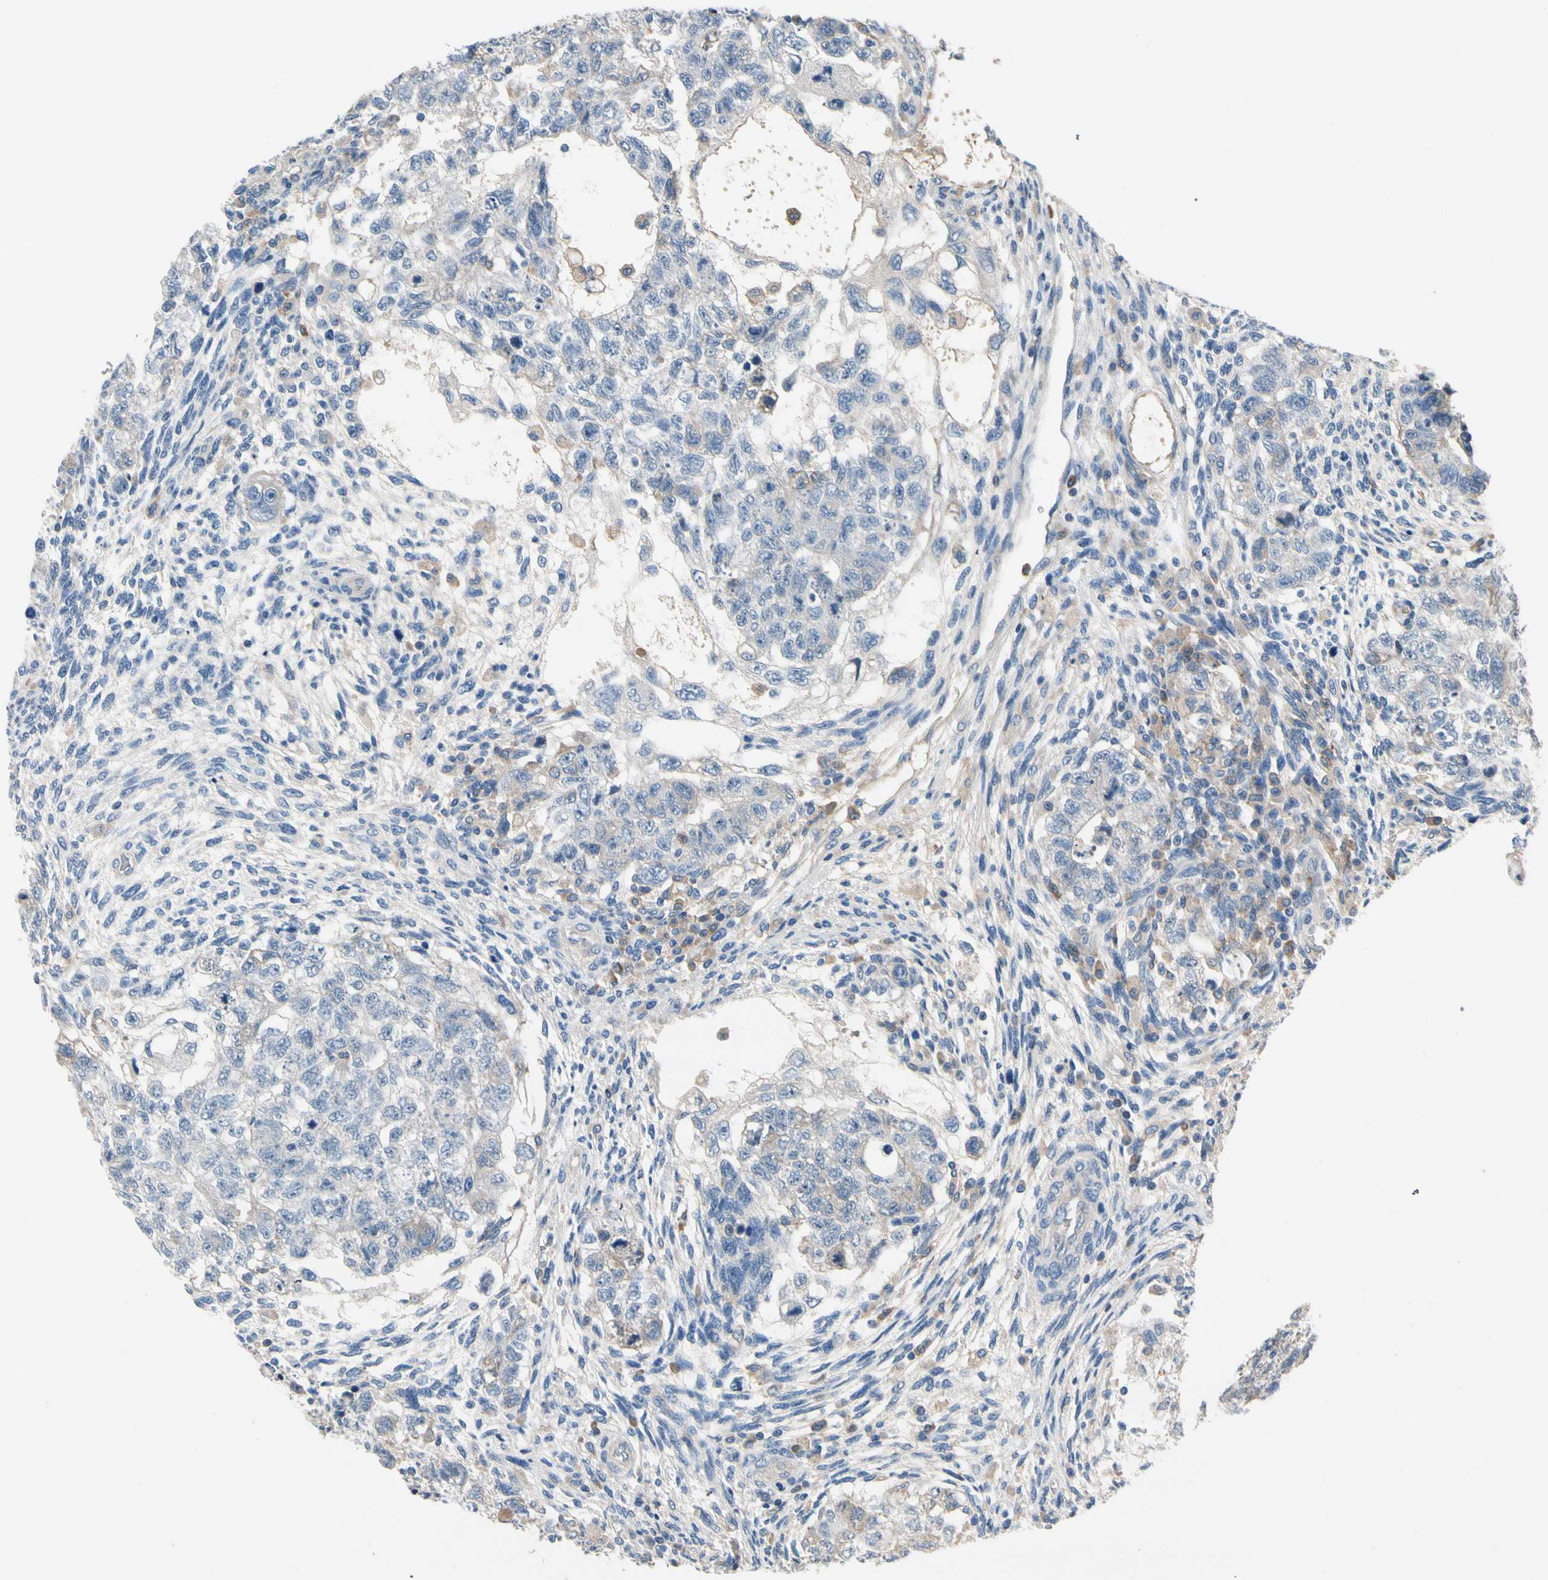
{"staining": {"intensity": "negative", "quantity": "none", "location": "none"}, "tissue": "testis cancer", "cell_type": "Tumor cells", "image_type": "cancer", "snomed": [{"axis": "morphology", "description": "Normal tissue, NOS"}, {"axis": "morphology", "description": "Carcinoma, Embryonal, NOS"}, {"axis": "topography", "description": "Testis"}], "caption": "An immunohistochemistry (IHC) image of testis embryonal carcinoma is shown. There is no staining in tumor cells of testis embryonal carcinoma. The staining was performed using DAB to visualize the protein expression in brown, while the nuclei were stained in blue with hematoxylin (Magnification: 20x).", "gene": "SIGLEC5", "patient": {"sex": "male", "age": 36}}